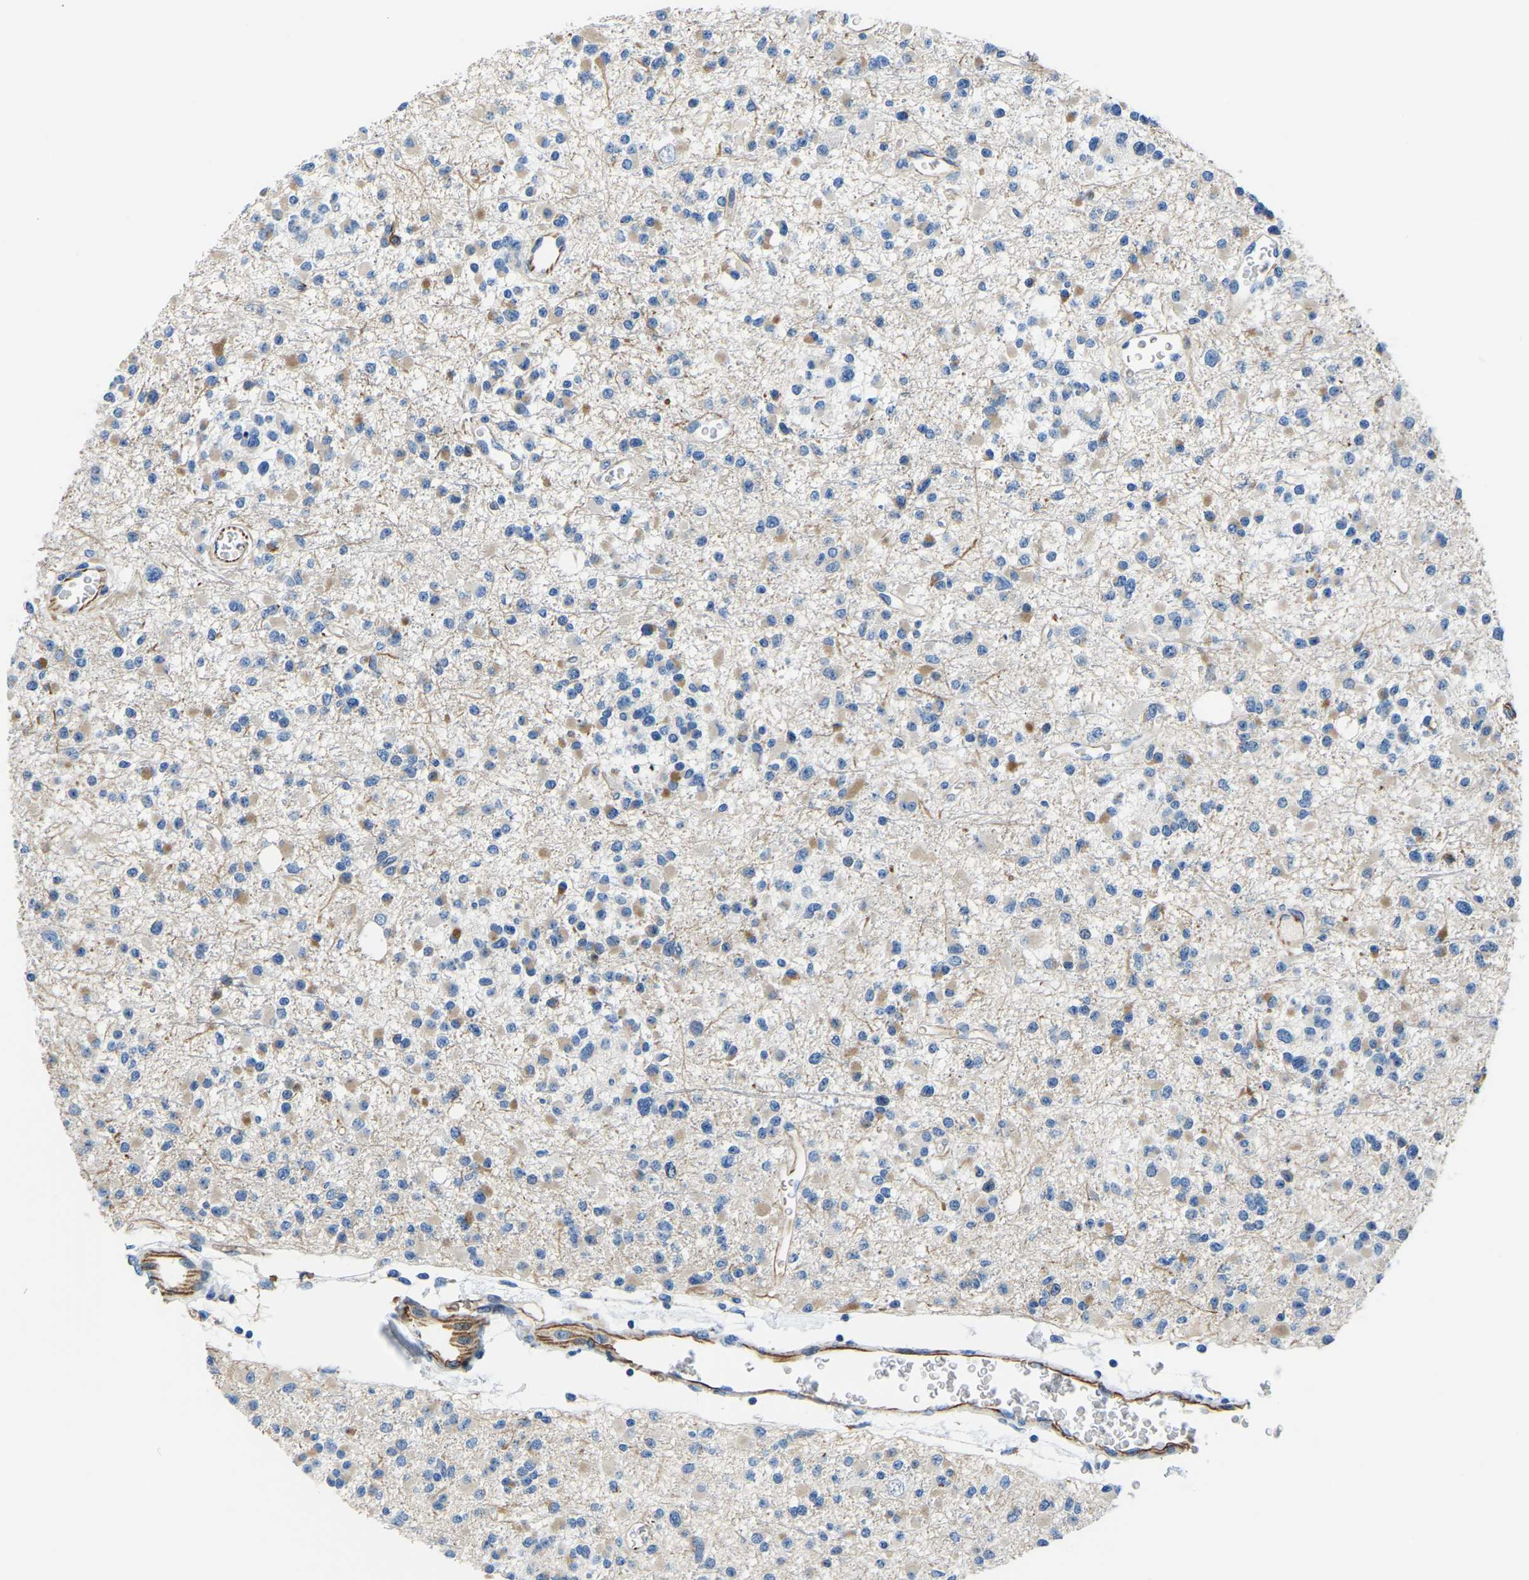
{"staining": {"intensity": "weak", "quantity": "<25%", "location": "cytoplasmic/membranous"}, "tissue": "glioma", "cell_type": "Tumor cells", "image_type": "cancer", "snomed": [{"axis": "morphology", "description": "Glioma, malignant, Low grade"}, {"axis": "topography", "description": "Brain"}], "caption": "Glioma stained for a protein using IHC demonstrates no positivity tumor cells.", "gene": "MS4A3", "patient": {"sex": "female", "age": 22}}